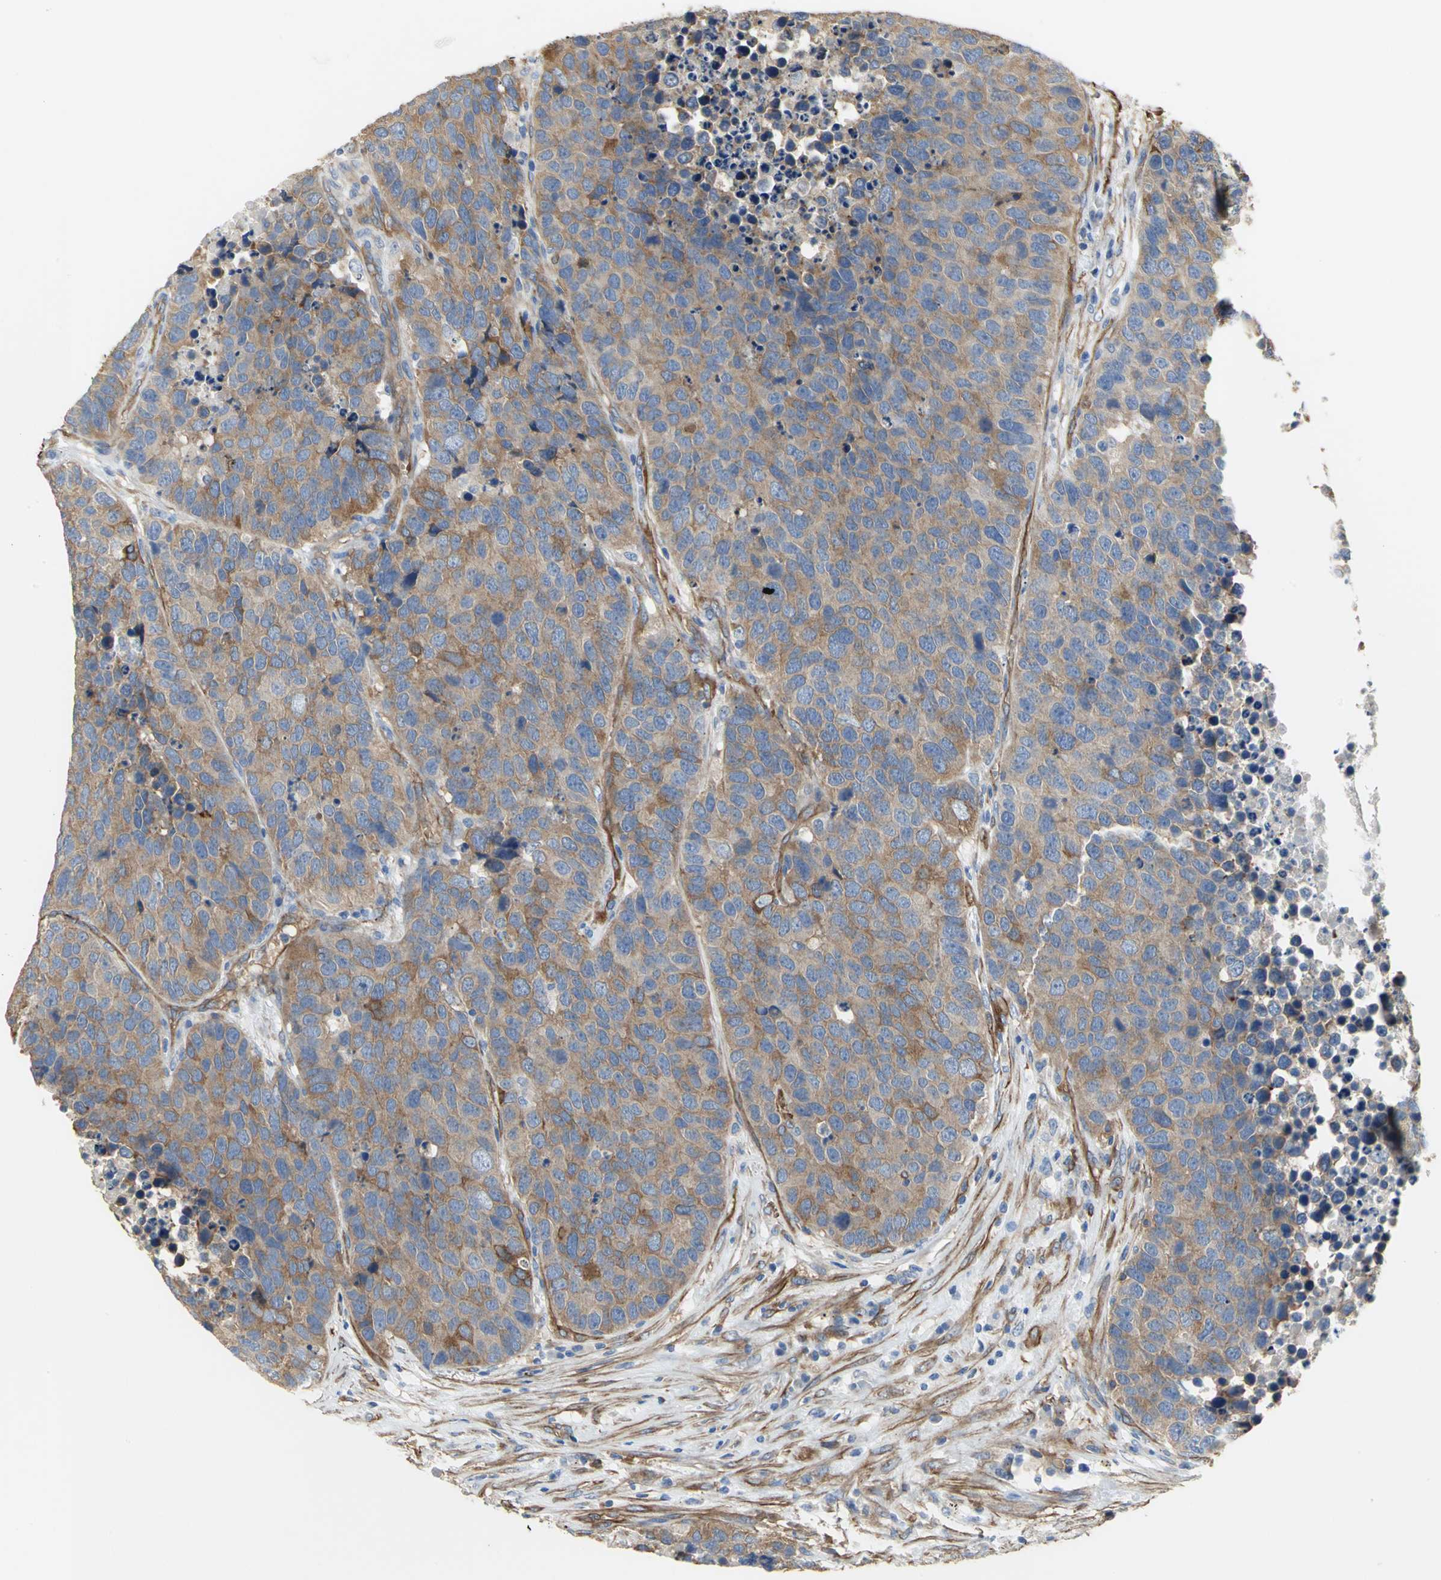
{"staining": {"intensity": "moderate", "quantity": ">75%", "location": "cytoplasmic/membranous"}, "tissue": "carcinoid", "cell_type": "Tumor cells", "image_type": "cancer", "snomed": [{"axis": "morphology", "description": "Carcinoid, malignant, NOS"}, {"axis": "topography", "description": "Lung"}], "caption": "Carcinoid stained with DAB (3,3'-diaminobenzidine) immunohistochemistry (IHC) reveals medium levels of moderate cytoplasmic/membranous expression in about >75% of tumor cells.", "gene": "FLNB", "patient": {"sex": "male", "age": 60}}